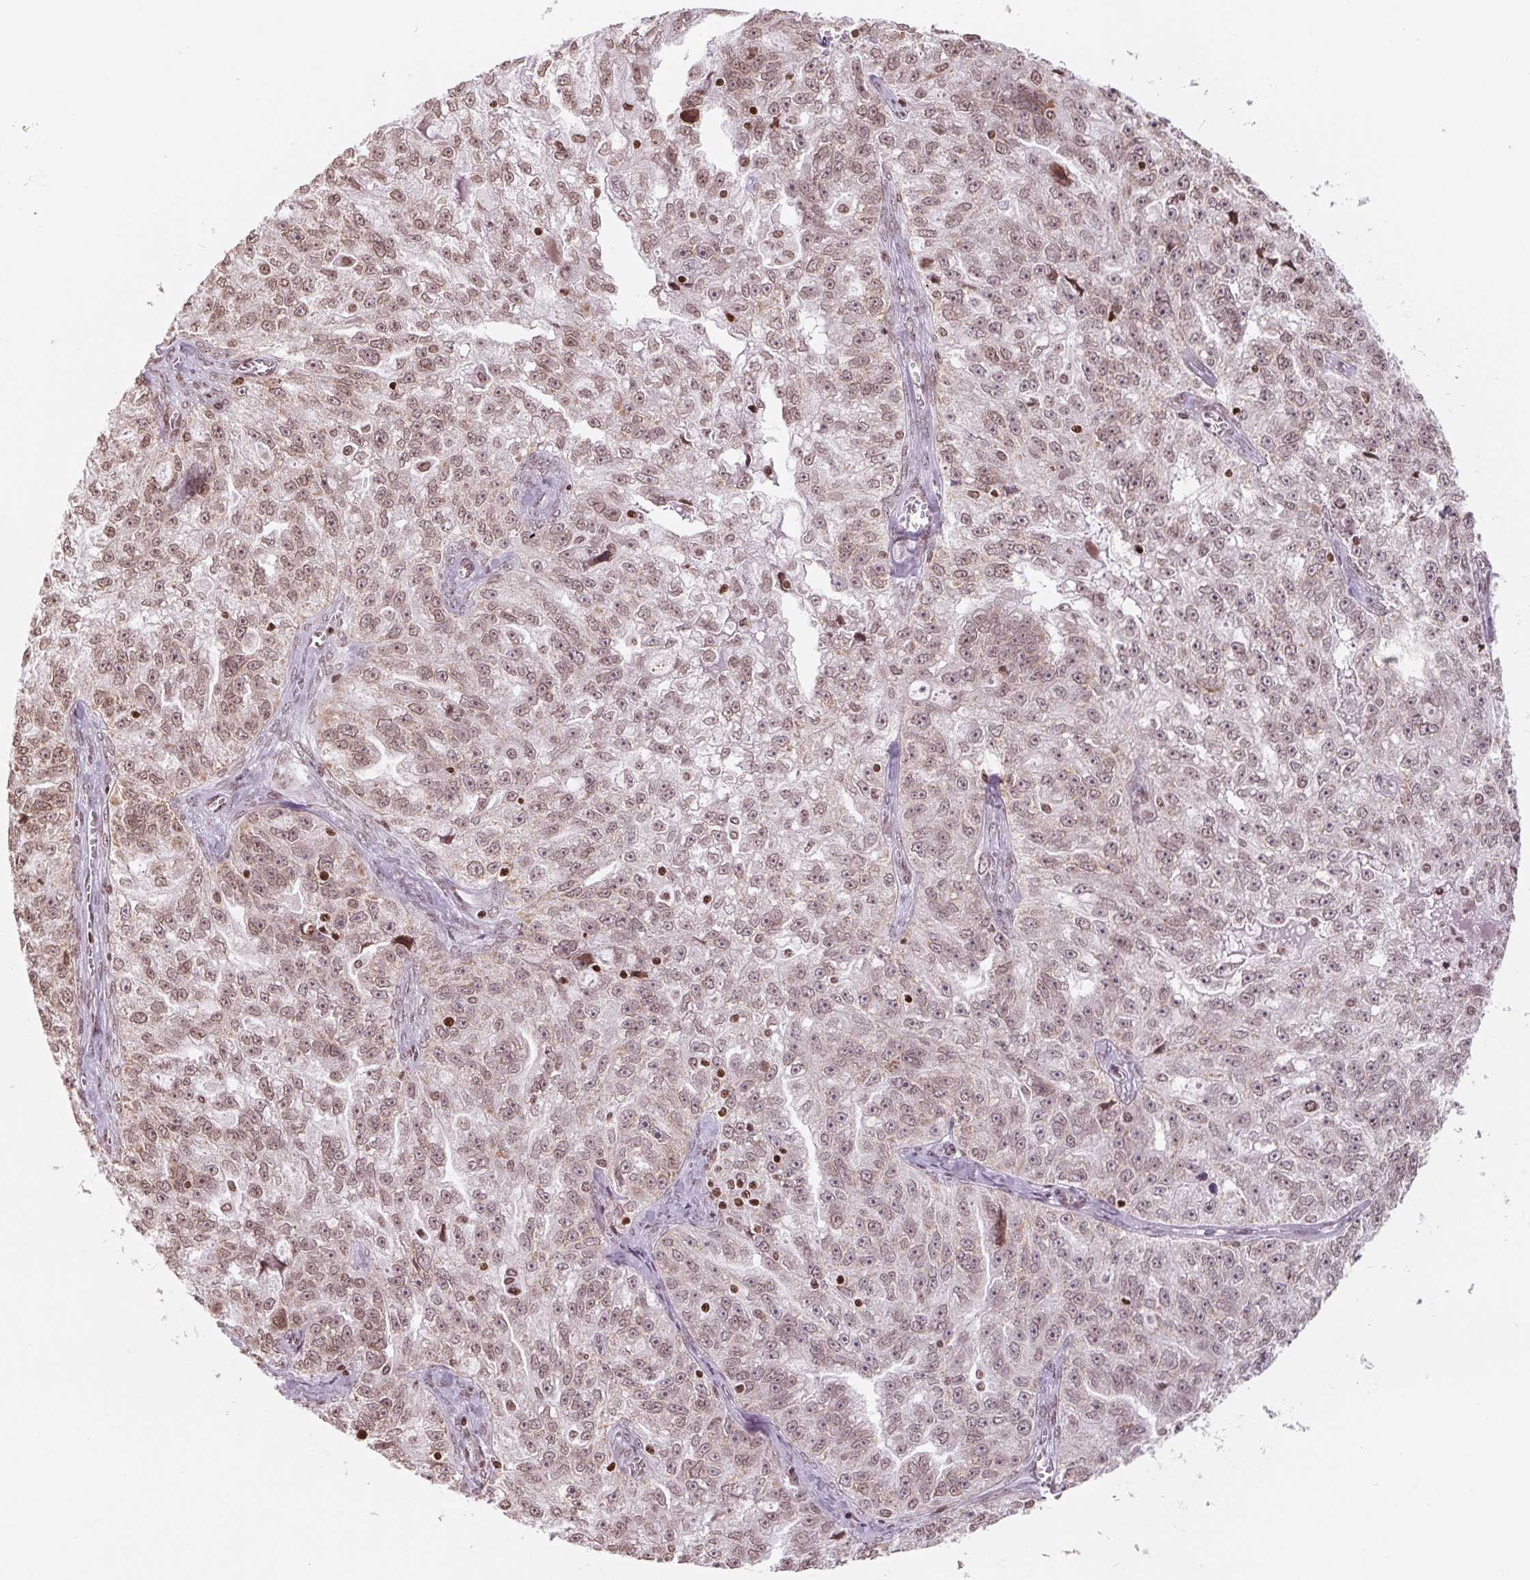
{"staining": {"intensity": "moderate", "quantity": ">75%", "location": "nuclear"}, "tissue": "ovarian cancer", "cell_type": "Tumor cells", "image_type": "cancer", "snomed": [{"axis": "morphology", "description": "Cystadenocarcinoma, serous, NOS"}, {"axis": "topography", "description": "Ovary"}], "caption": "The image shows immunohistochemical staining of ovarian cancer (serous cystadenocarcinoma). There is moderate nuclear positivity is seen in about >75% of tumor cells.", "gene": "SMIM12", "patient": {"sex": "female", "age": 51}}